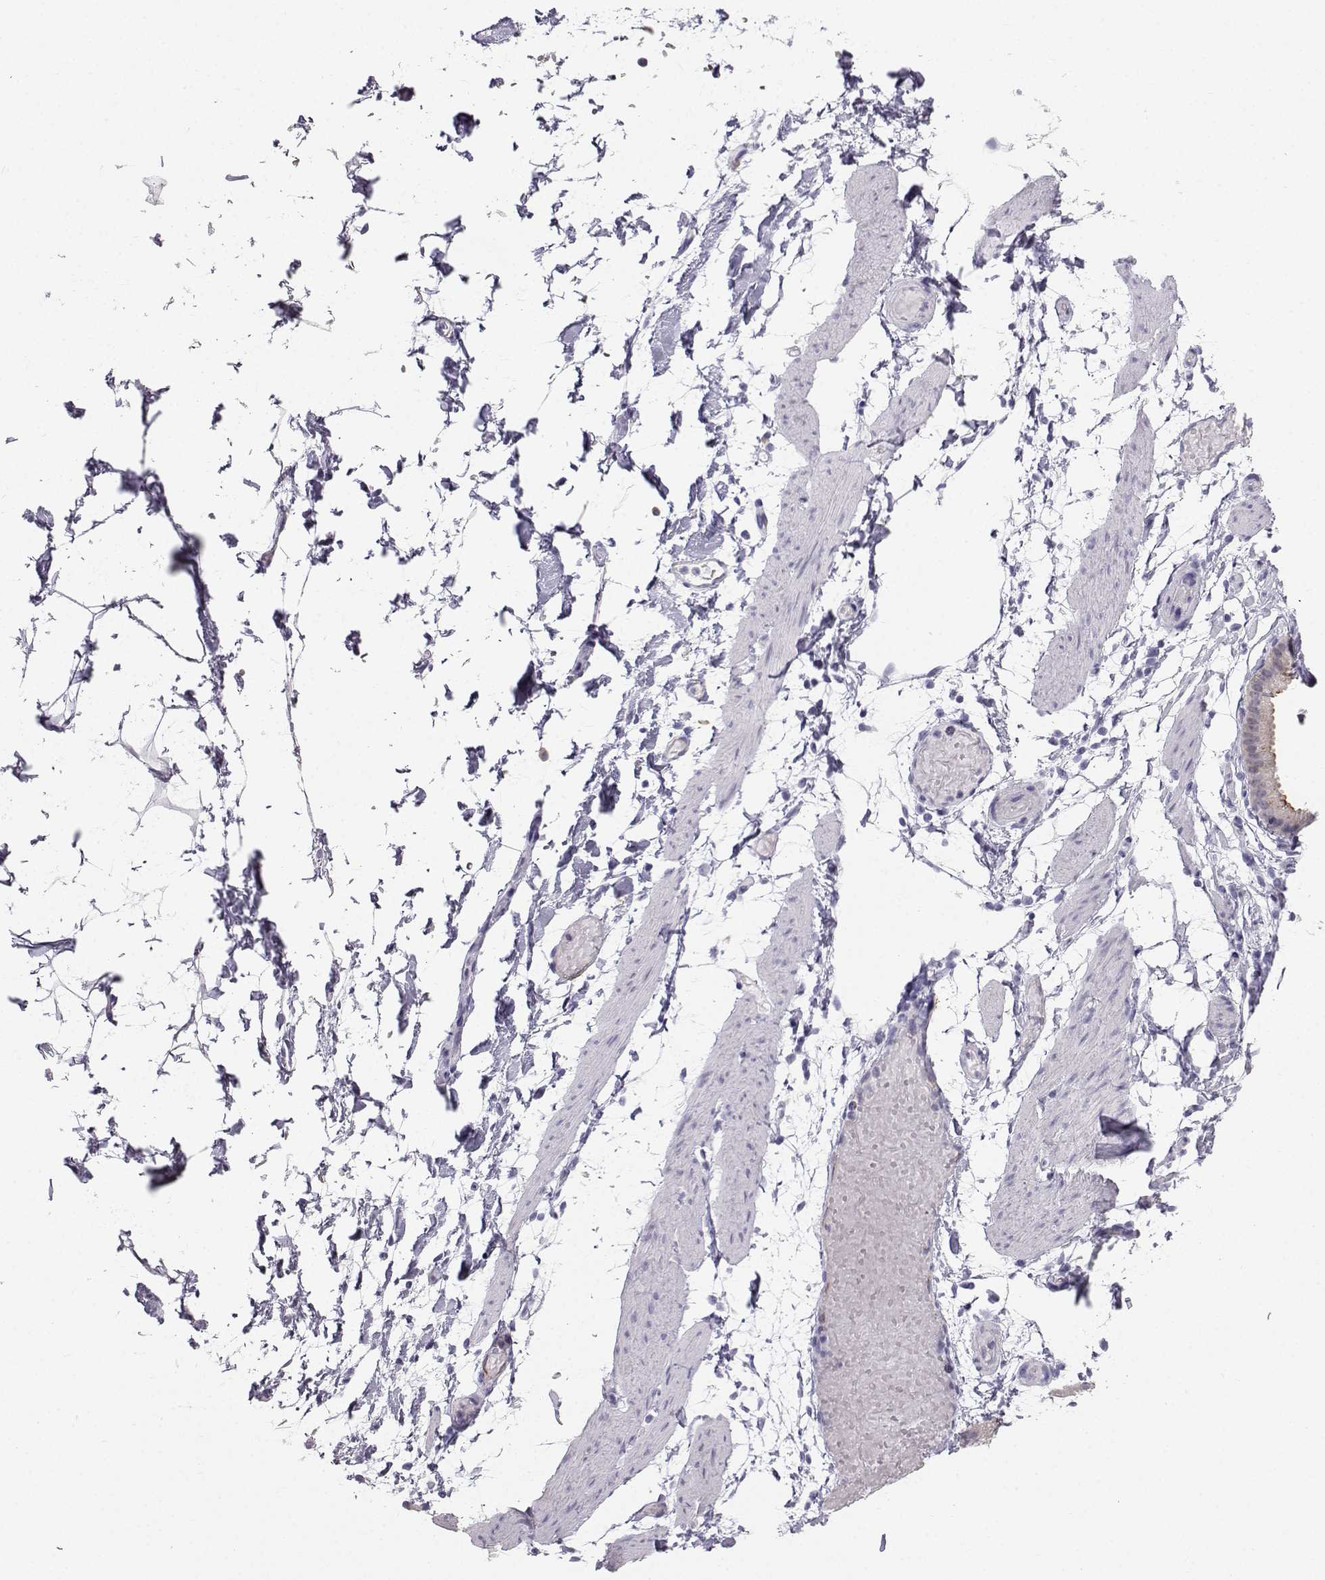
{"staining": {"intensity": "negative", "quantity": "none", "location": "none"}, "tissue": "adipose tissue", "cell_type": "Adipocytes", "image_type": "normal", "snomed": [{"axis": "morphology", "description": "Normal tissue, NOS"}, {"axis": "topography", "description": "Gallbladder"}, {"axis": "topography", "description": "Peripheral nerve tissue"}], "caption": "Adipocytes are negative for brown protein staining in normal adipose tissue. (Brightfield microscopy of DAB (3,3'-diaminobenzidine) immunohistochemistry (IHC) at high magnification).", "gene": "IQCD", "patient": {"sex": "female", "age": 45}}